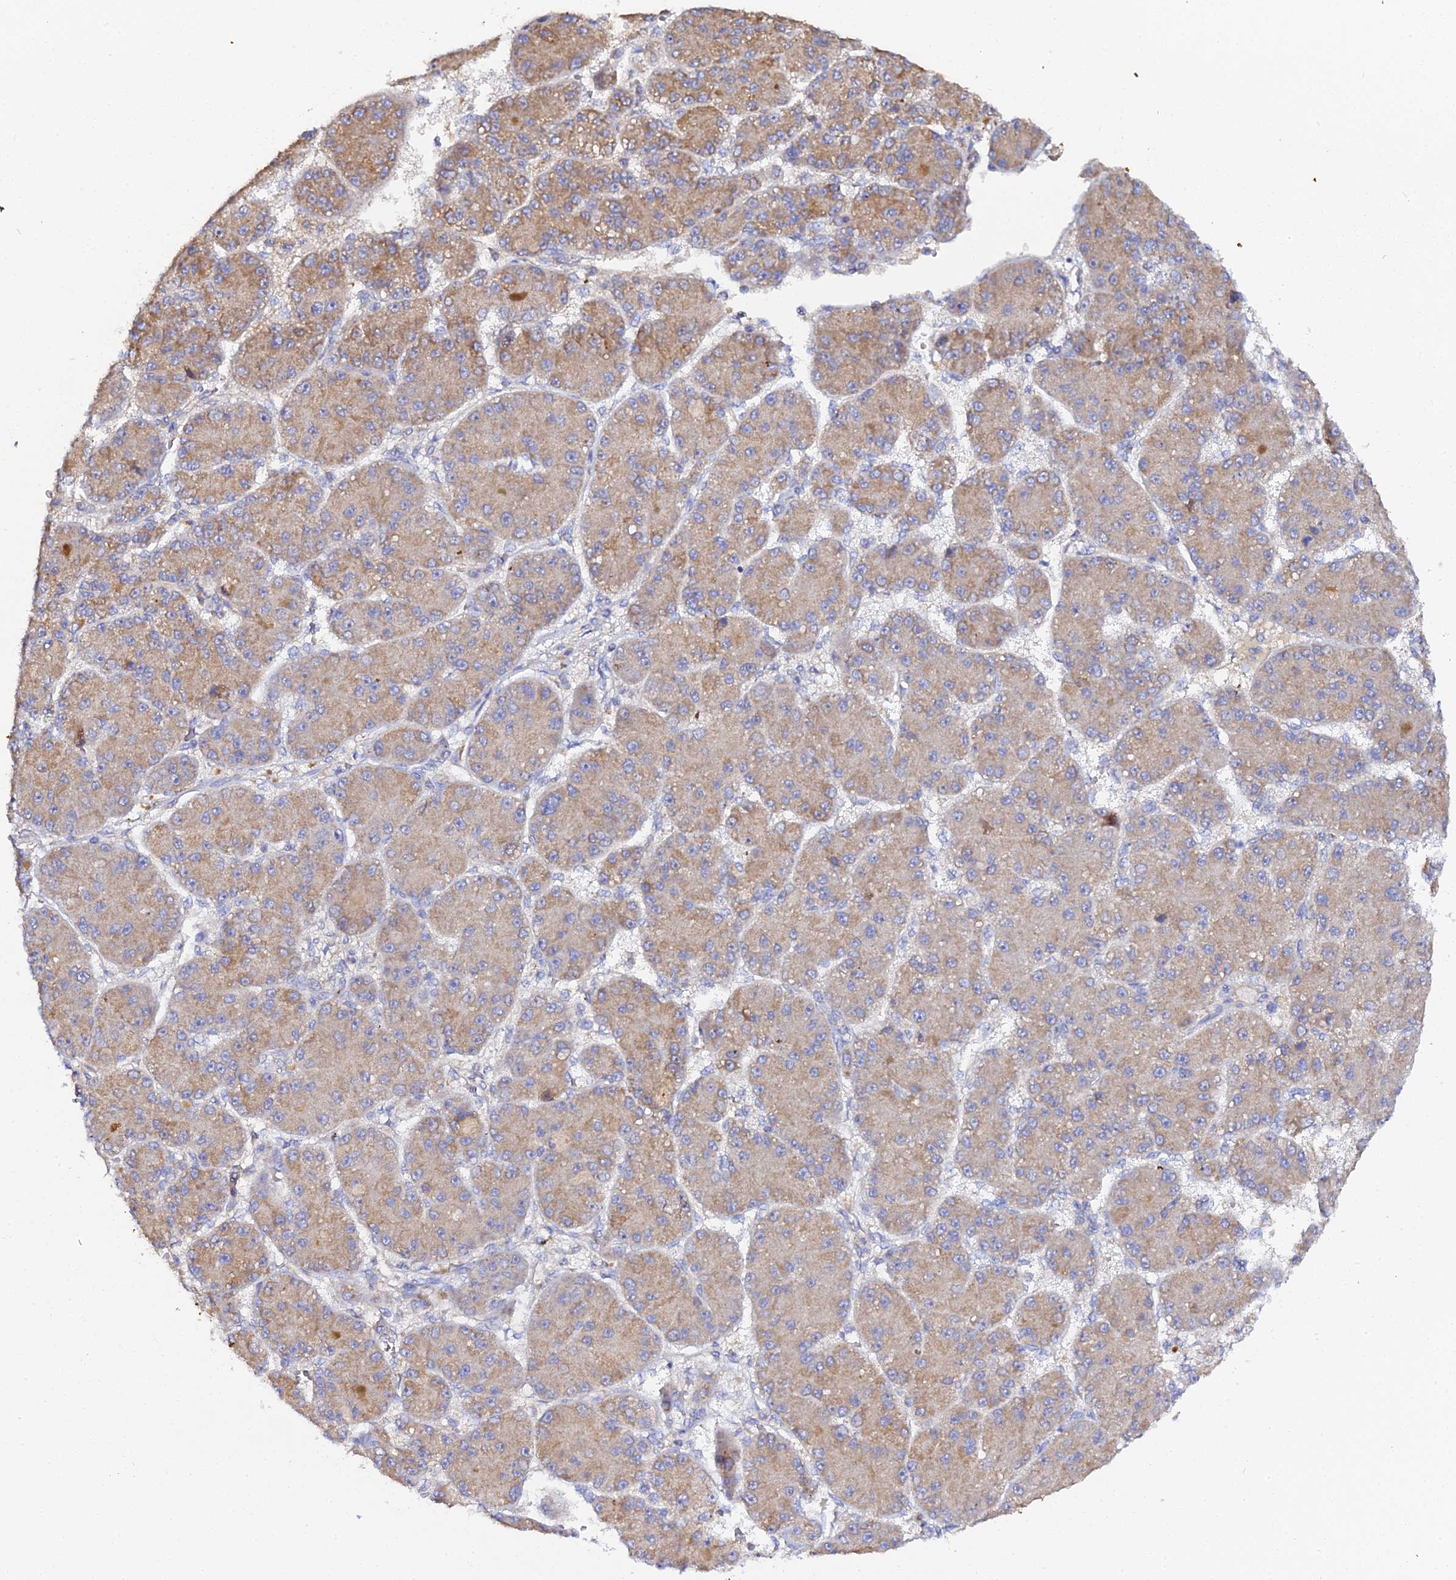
{"staining": {"intensity": "moderate", "quantity": ">75%", "location": "cytoplasmic/membranous"}, "tissue": "liver cancer", "cell_type": "Tumor cells", "image_type": "cancer", "snomed": [{"axis": "morphology", "description": "Carcinoma, Hepatocellular, NOS"}, {"axis": "topography", "description": "Liver"}], "caption": "Liver cancer (hepatocellular carcinoma) was stained to show a protein in brown. There is medium levels of moderate cytoplasmic/membranous positivity in about >75% of tumor cells.", "gene": "SCX", "patient": {"sex": "male", "age": 67}}